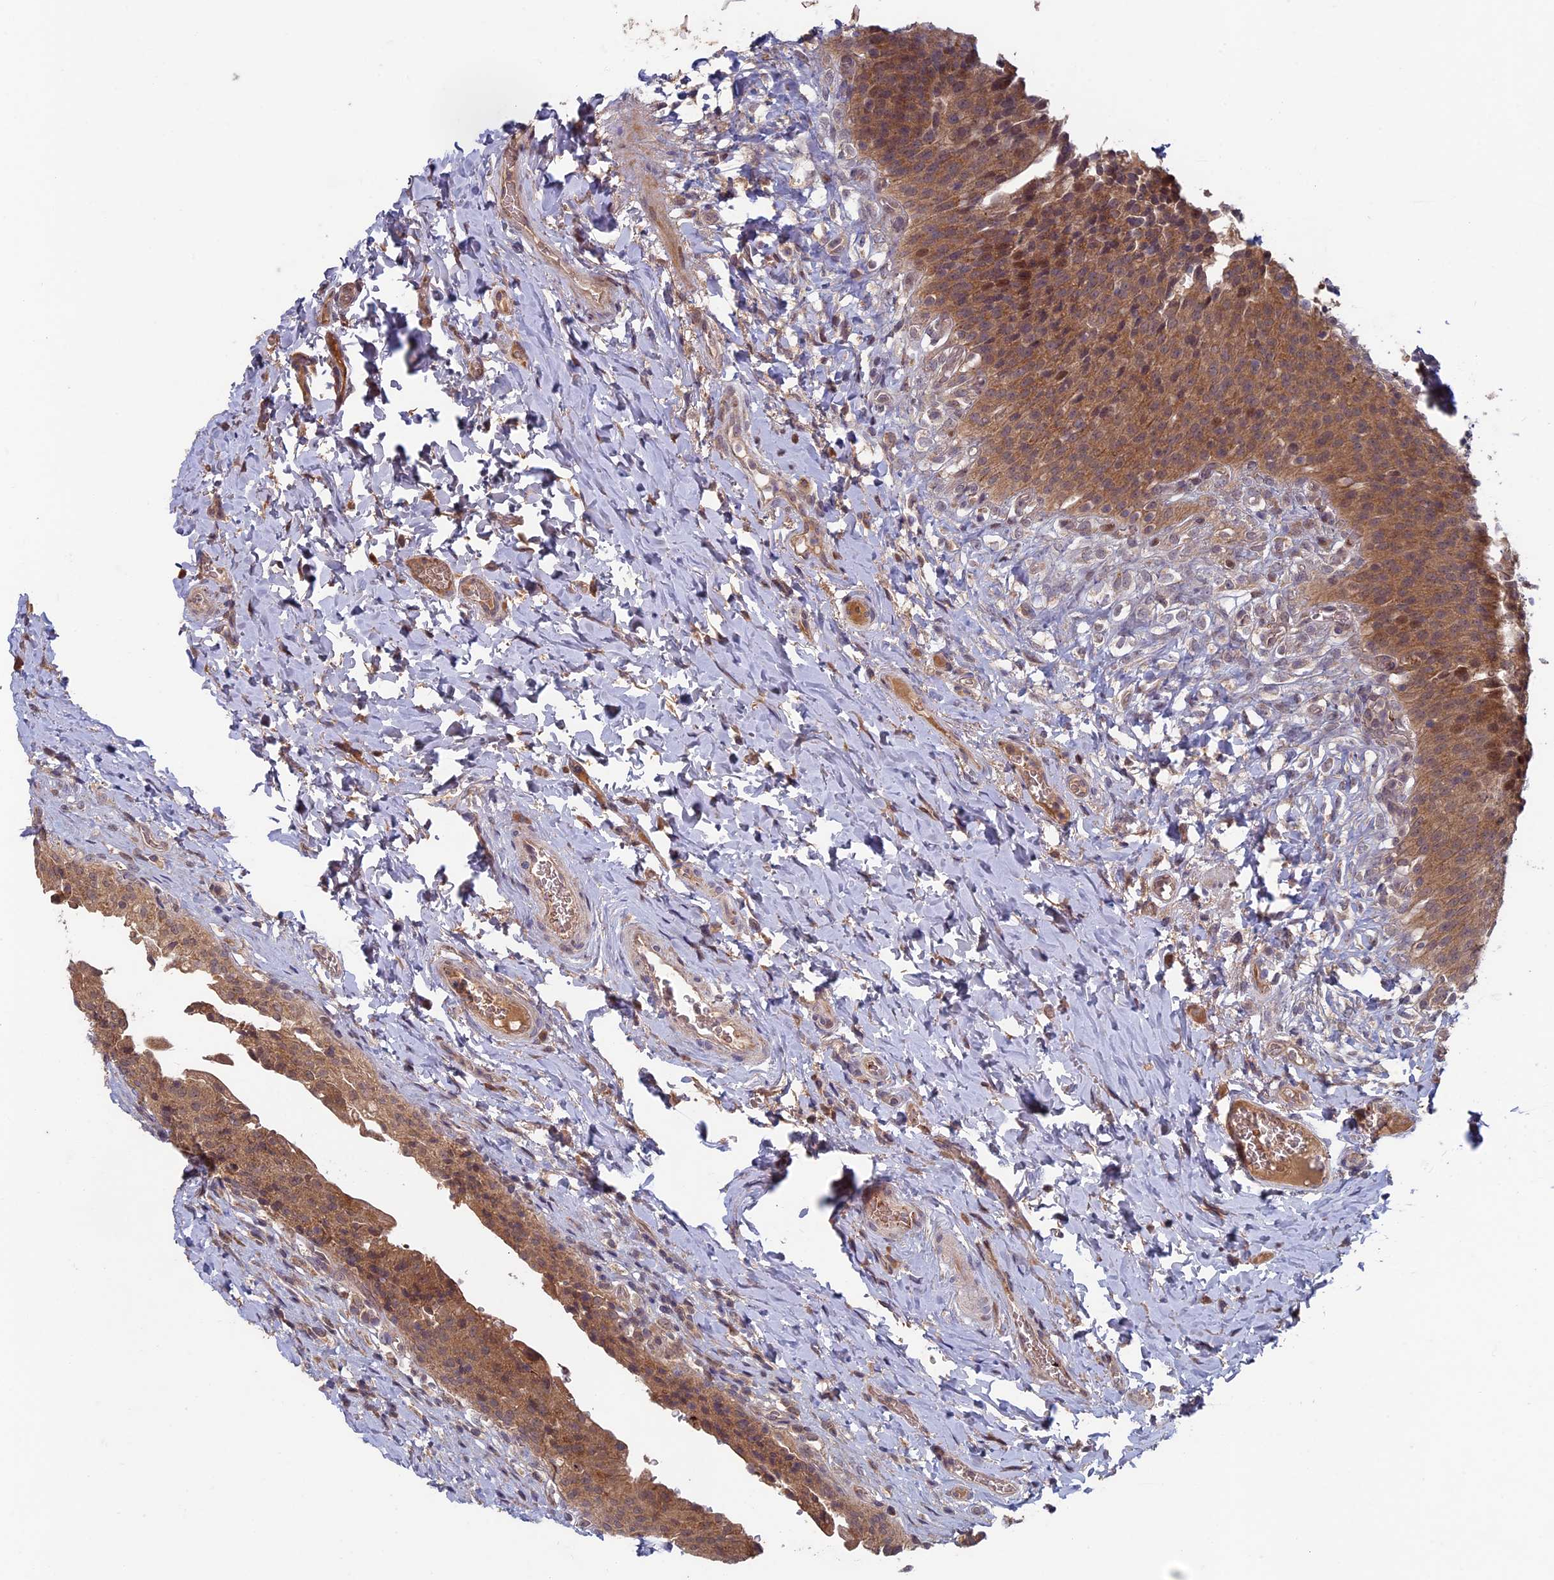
{"staining": {"intensity": "strong", "quantity": "25%-75%", "location": "cytoplasmic/membranous"}, "tissue": "urinary bladder", "cell_type": "Urothelial cells", "image_type": "normal", "snomed": [{"axis": "morphology", "description": "Normal tissue, NOS"}, {"axis": "morphology", "description": "Inflammation, NOS"}, {"axis": "topography", "description": "Urinary bladder"}], "caption": "High-magnification brightfield microscopy of normal urinary bladder stained with DAB (3,3'-diaminobenzidine) (brown) and counterstained with hematoxylin (blue). urothelial cells exhibit strong cytoplasmic/membranous expression is seen in about25%-75% of cells. The staining was performed using DAB (3,3'-diaminobenzidine), with brown indicating positive protein expression. Nuclei are stained blue with hematoxylin.", "gene": "RCCD1", "patient": {"sex": "male", "age": 64}}